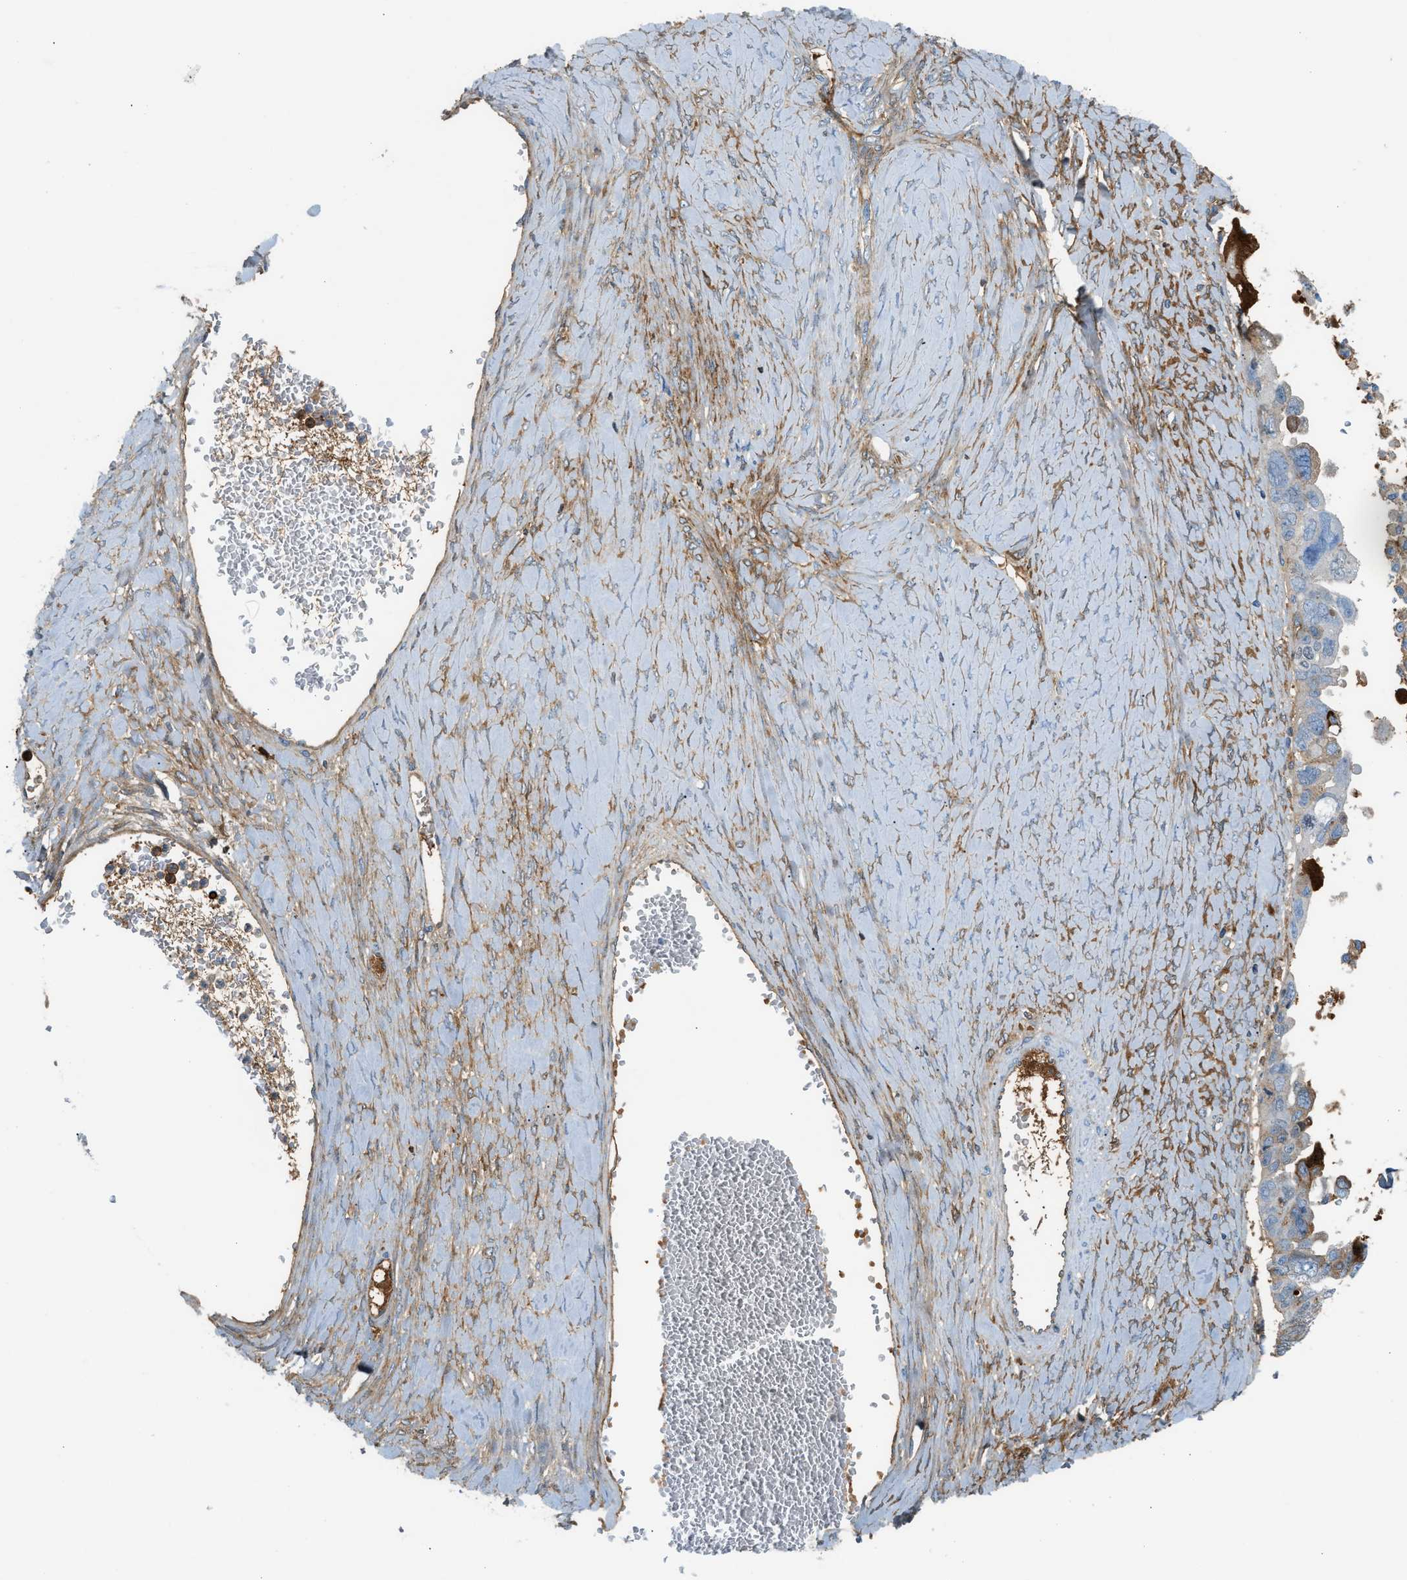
{"staining": {"intensity": "negative", "quantity": "none", "location": "none"}, "tissue": "ovarian cancer", "cell_type": "Tumor cells", "image_type": "cancer", "snomed": [{"axis": "morphology", "description": "Cystadenocarcinoma, serous, NOS"}, {"axis": "topography", "description": "Ovary"}], "caption": "This is an IHC micrograph of ovarian serous cystadenocarcinoma. There is no positivity in tumor cells.", "gene": "CFI", "patient": {"sex": "female", "age": 79}}